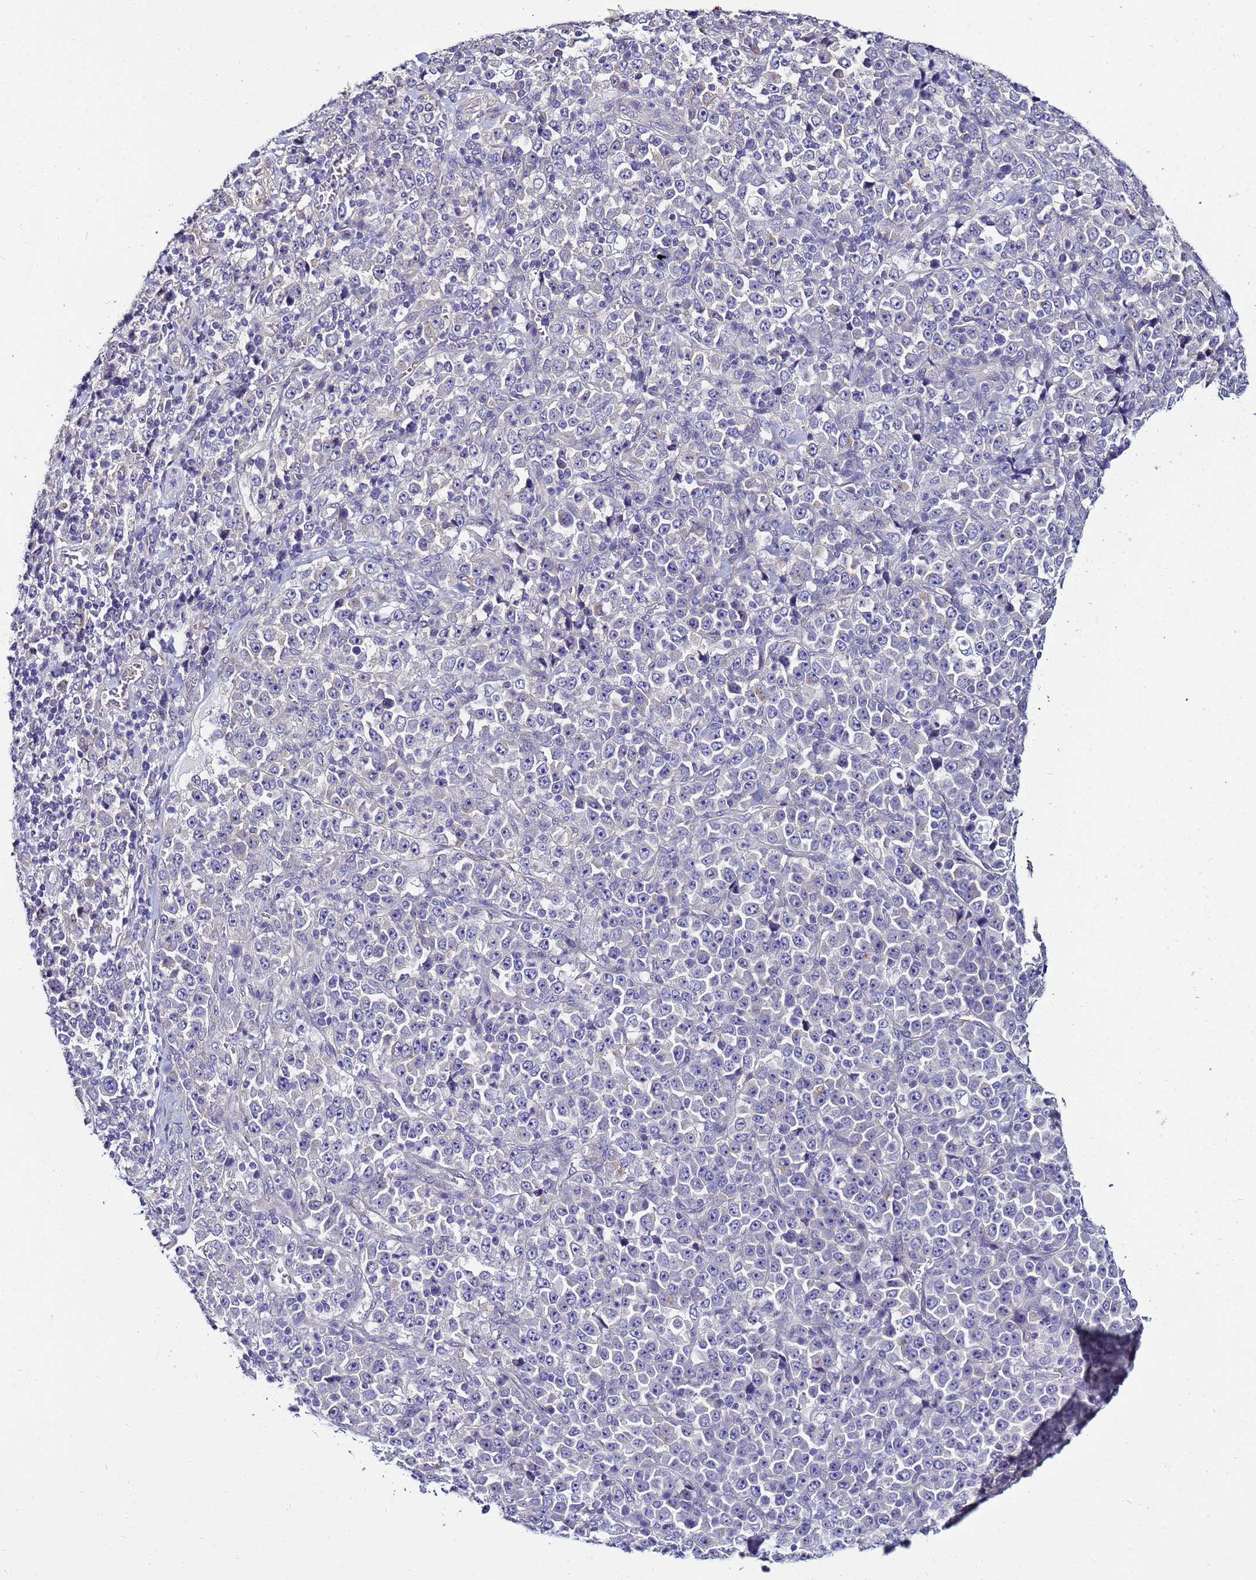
{"staining": {"intensity": "negative", "quantity": "none", "location": "none"}, "tissue": "stomach cancer", "cell_type": "Tumor cells", "image_type": "cancer", "snomed": [{"axis": "morphology", "description": "Normal tissue, NOS"}, {"axis": "morphology", "description": "Adenocarcinoma, NOS"}, {"axis": "topography", "description": "Stomach, upper"}, {"axis": "topography", "description": "Stomach"}], "caption": "Protein analysis of stomach adenocarcinoma shows no significant expression in tumor cells.", "gene": "FAM166B", "patient": {"sex": "male", "age": 59}}